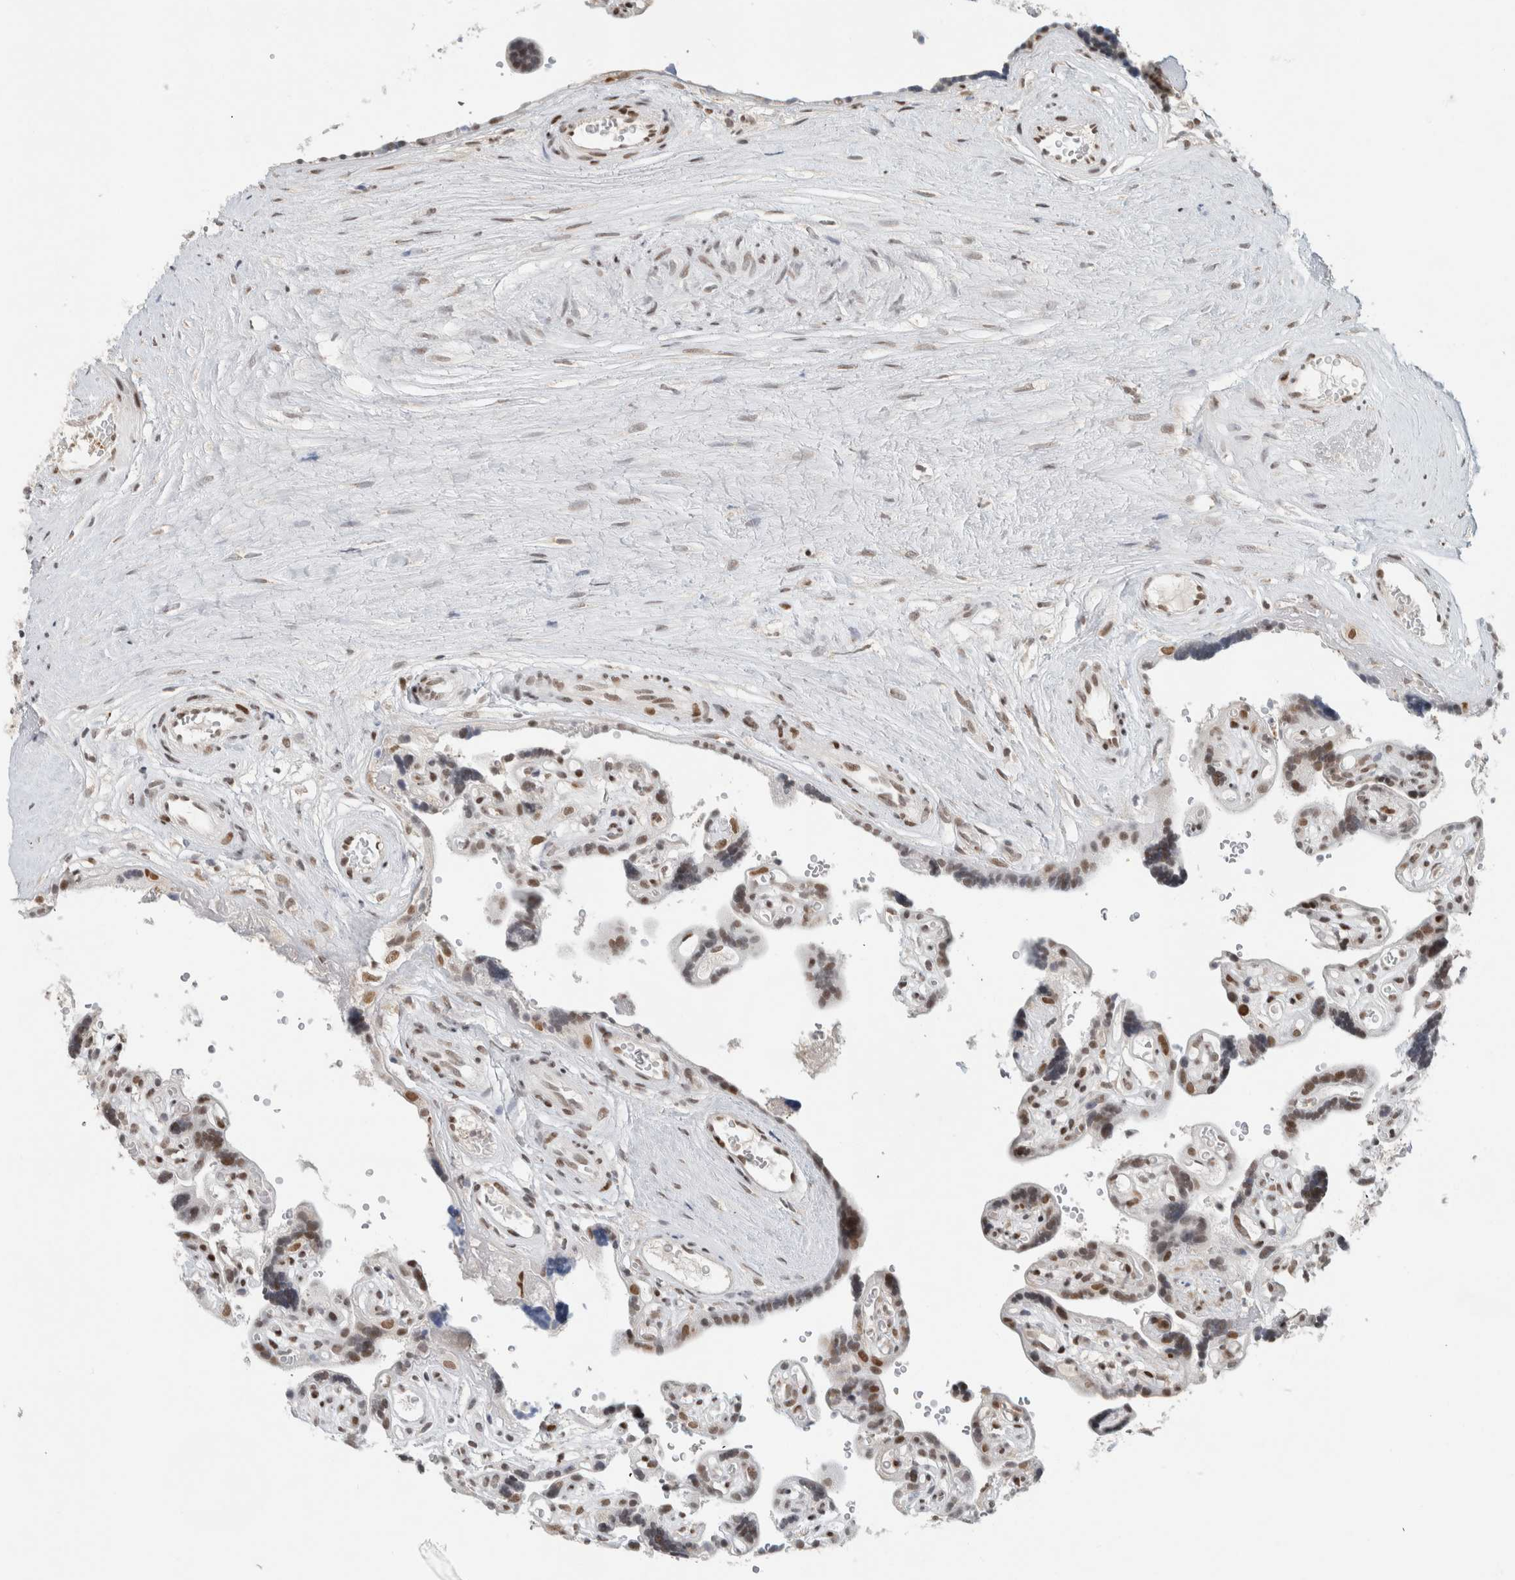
{"staining": {"intensity": "moderate", "quantity": ">75%", "location": "cytoplasmic/membranous,nuclear"}, "tissue": "placenta", "cell_type": "Decidual cells", "image_type": "normal", "snomed": [{"axis": "morphology", "description": "Normal tissue, NOS"}, {"axis": "topography", "description": "Placenta"}], "caption": "Benign placenta was stained to show a protein in brown. There is medium levels of moderate cytoplasmic/membranous,nuclear positivity in about >75% of decidual cells.", "gene": "HNRNPR", "patient": {"sex": "female", "age": 30}}